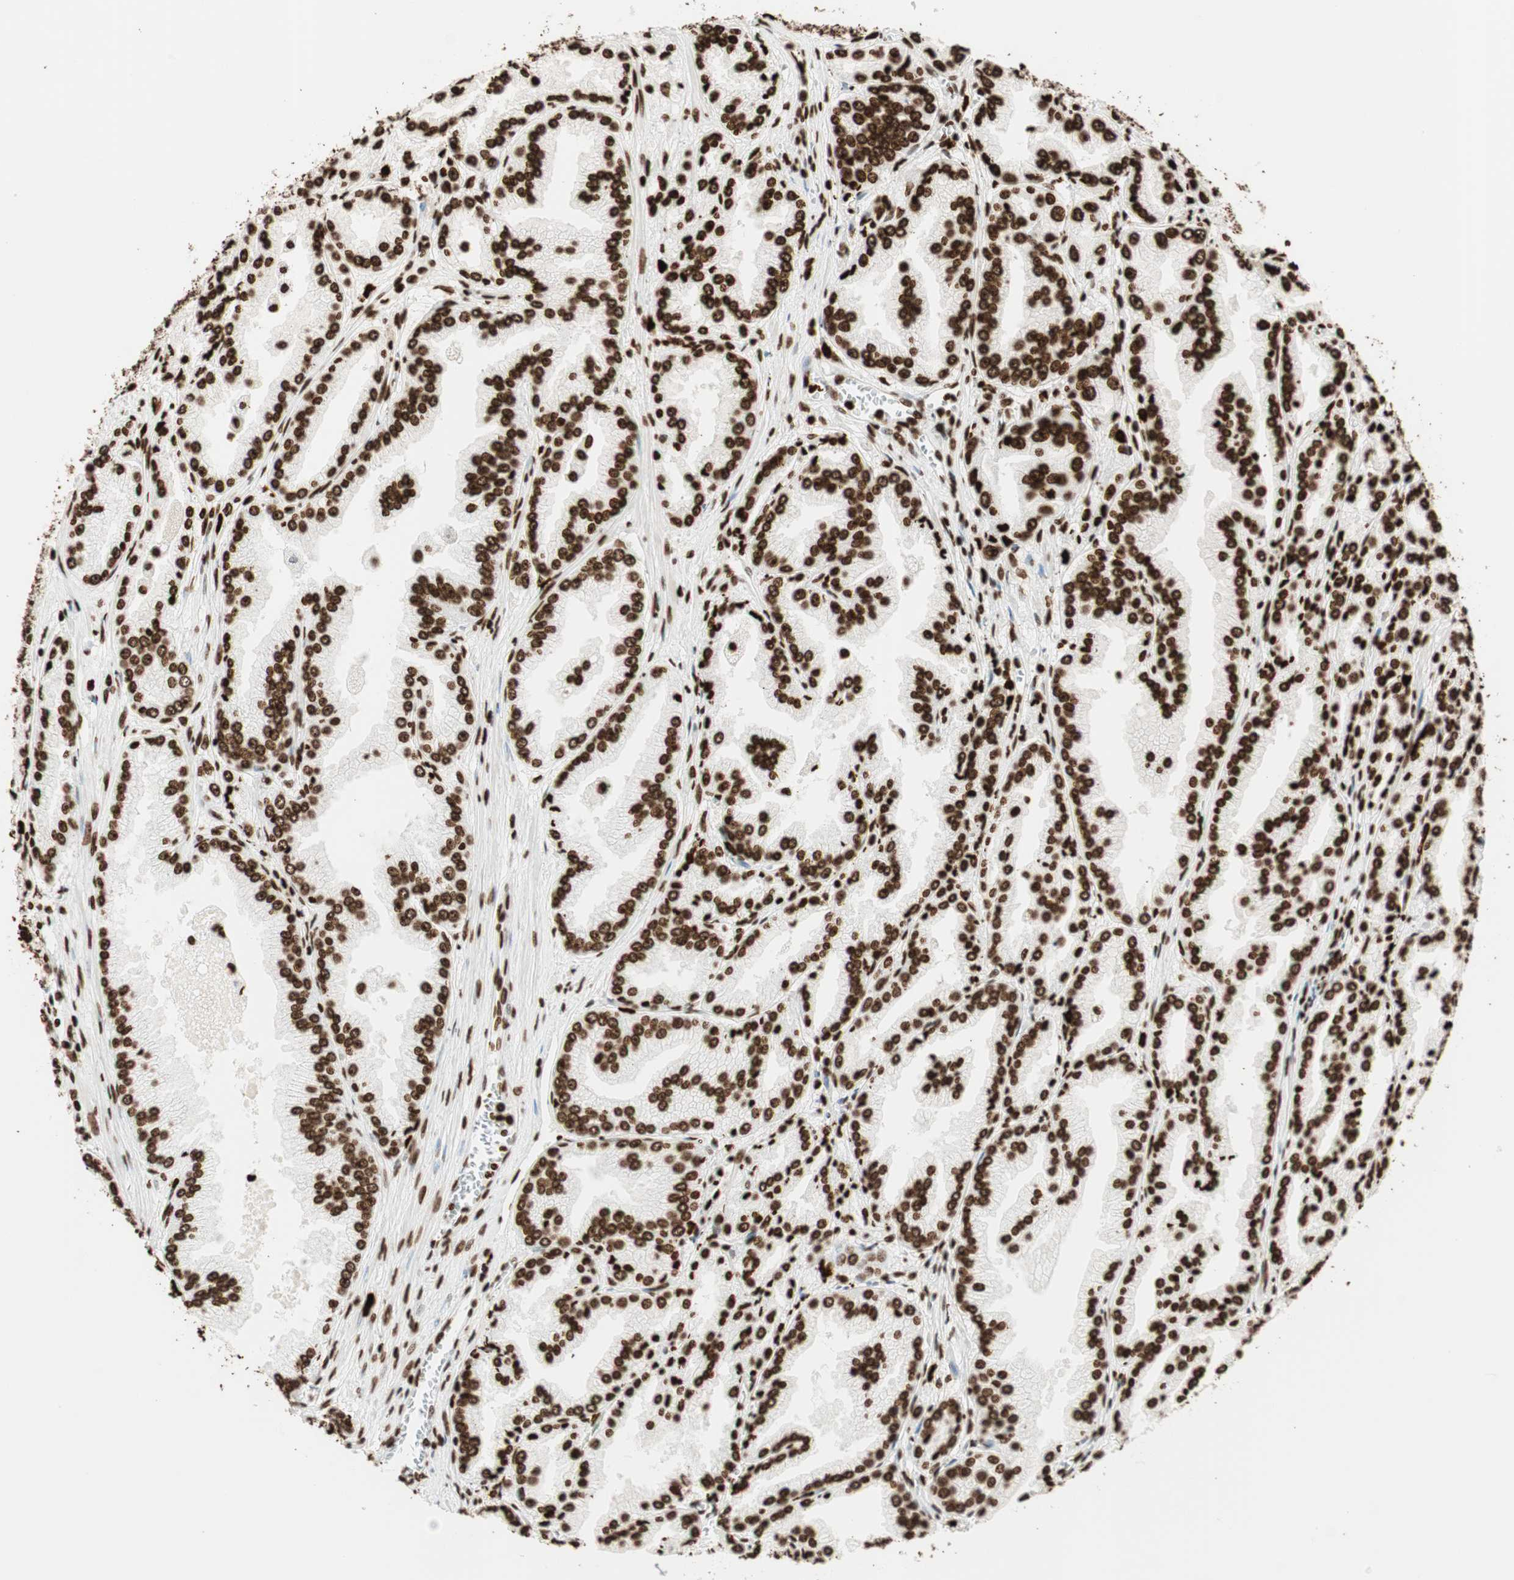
{"staining": {"intensity": "strong", "quantity": ">75%", "location": "nuclear"}, "tissue": "prostate cancer", "cell_type": "Tumor cells", "image_type": "cancer", "snomed": [{"axis": "morphology", "description": "Adenocarcinoma, High grade"}, {"axis": "topography", "description": "Prostate"}], "caption": "Immunohistochemical staining of human prostate cancer (adenocarcinoma (high-grade)) exhibits high levels of strong nuclear protein expression in about >75% of tumor cells.", "gene": "GLI2", "patient": {"sex": "male", "age": 61}}